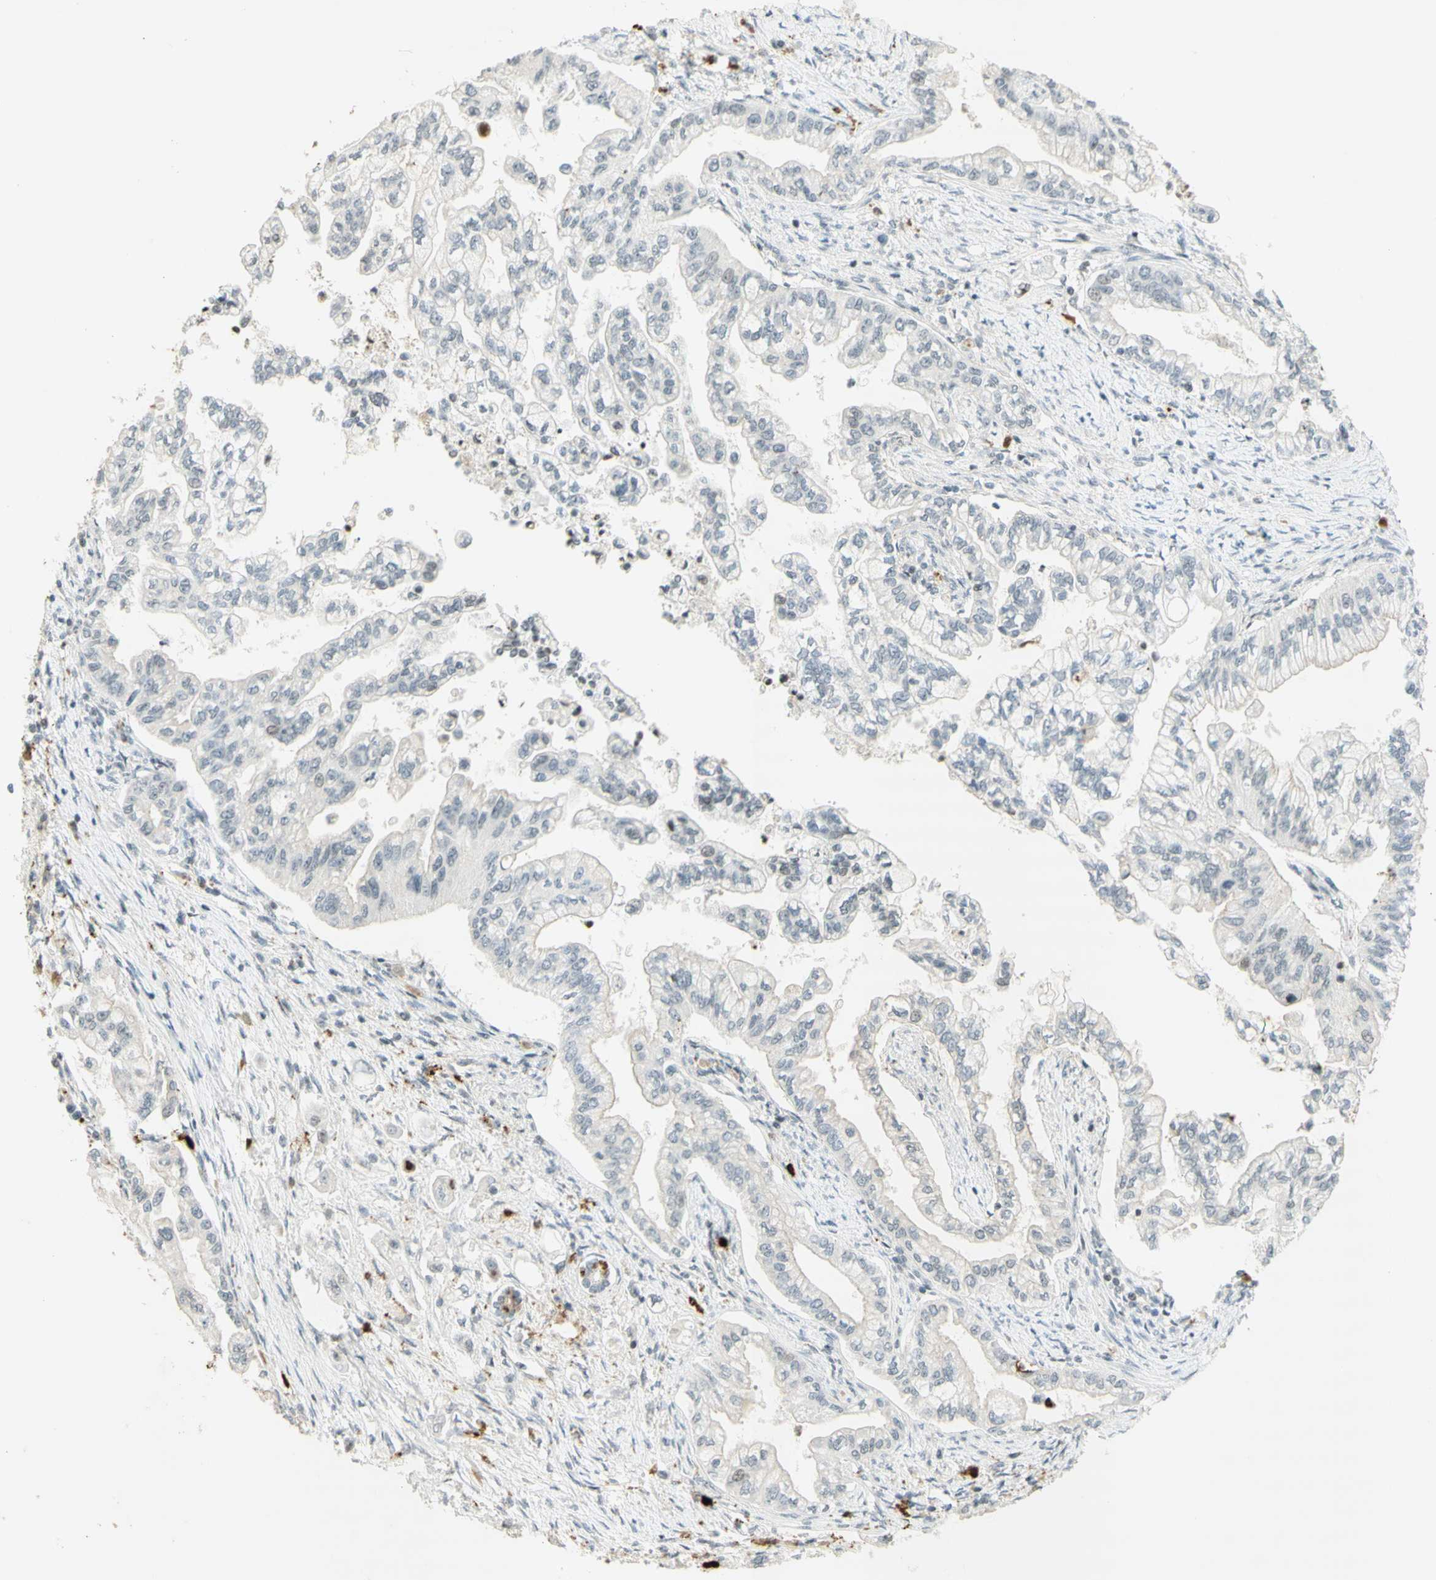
{"staining": {"intensity": "moderate", "quantity": "<25%", "location": "nuclear"}, "tissue": "pancreatic cancer", "cell_type": "Tumor cells", "image_type": "cancer", "snomed": [{"axis": "morphology", "description": "Normal tissue, NOS"}, {"axis": "topography", "description": "Pancreas"}], "caption": "A brown stain highlights moderate nuclear staining of a protein in pancreatic cancer tumor cells. Using DAB (3,3'-diaminobenzidine) (brown) and hematoxylin (blue) stains, captured at high magnification using brightfield microscopy.", "gene": "IRF1", "patient": {"sex": "male", "age": 42}}